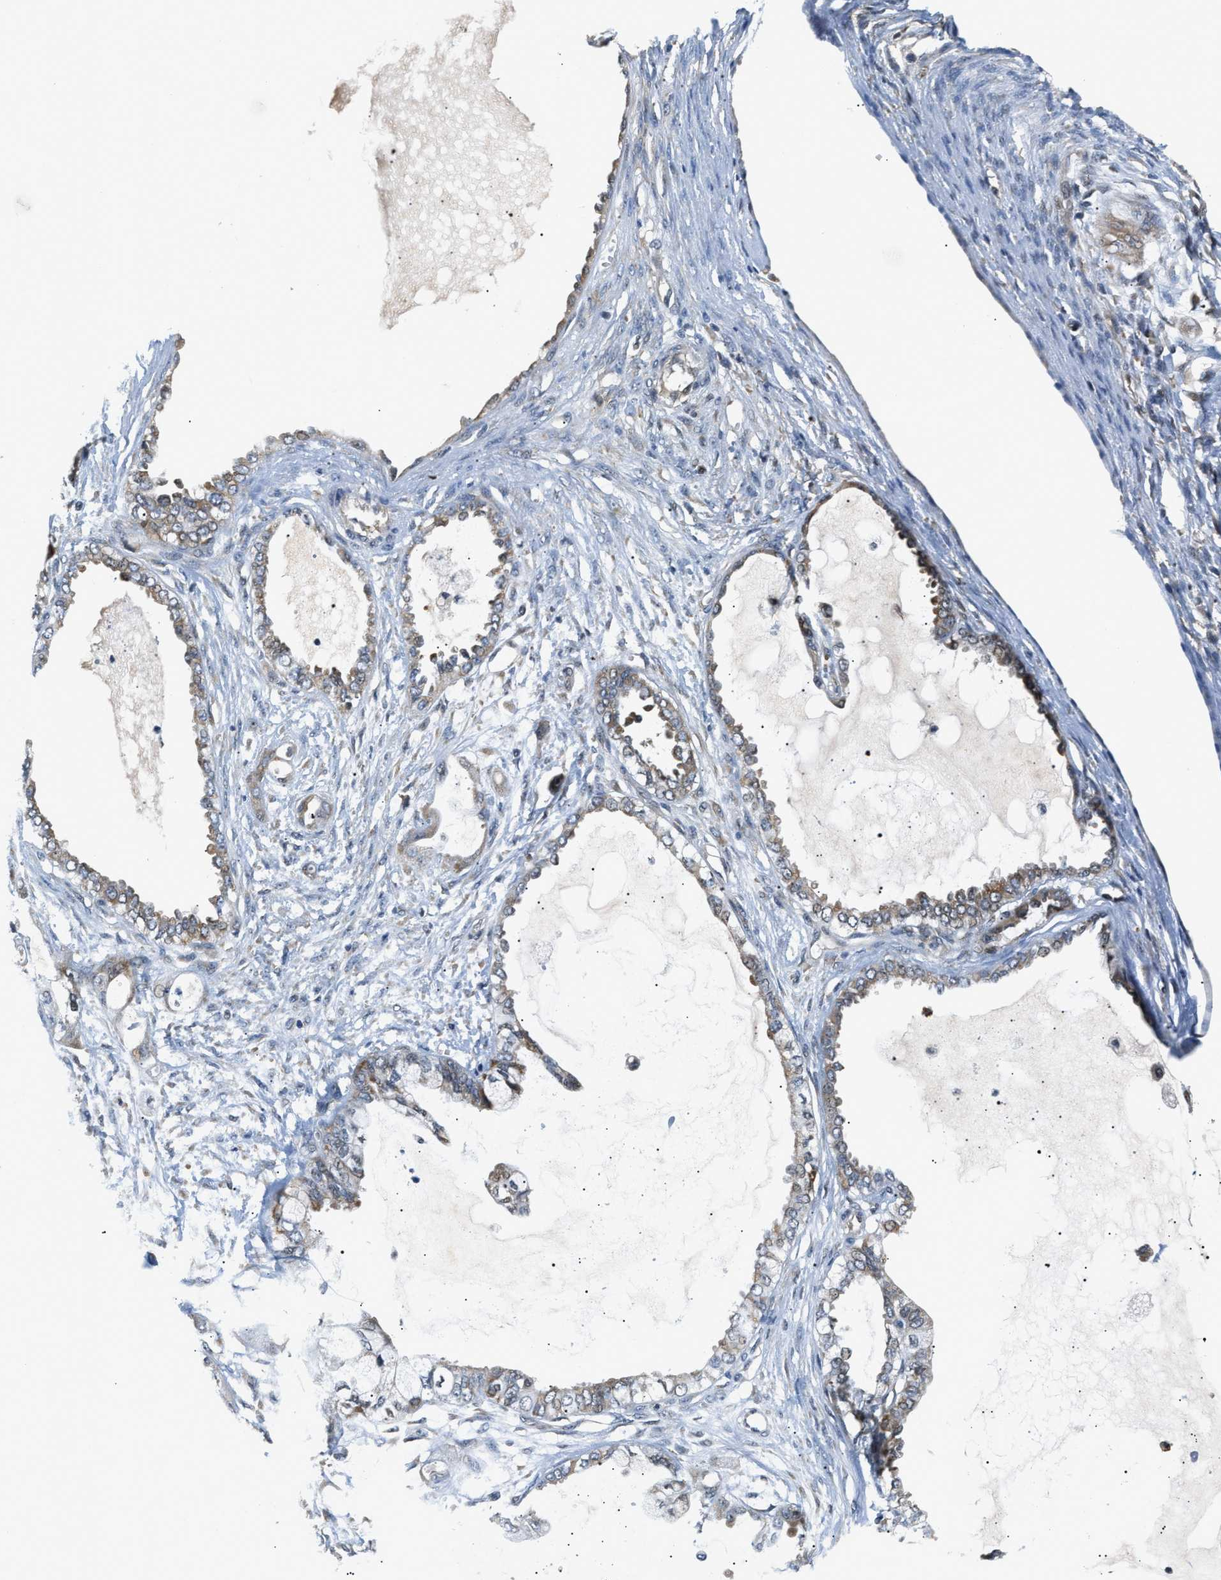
{"staining": {"intensity": "moderate", "quantity": "25%-75%", "location": "cytoplasmic/membranous"}, "tissue": "ovarian cancer", "cell_type": "Tumor cells", "image_type": "cancer", "snomed": [{"axis": "morphology", "description": "Carcinoma, NOS"}, {"axis": "morphology", "description": "Carcinoma, endometroid"}, {"axis": "topography", "description": "Ovary"}], "caption": "Moderate cytoplasmic/membranous positivity is seen in approximately 25%-75% of tumor cells in ovarian carcinoma.", "gene": "TNIP2", "patient": {"sex": "female", "age": 50}}